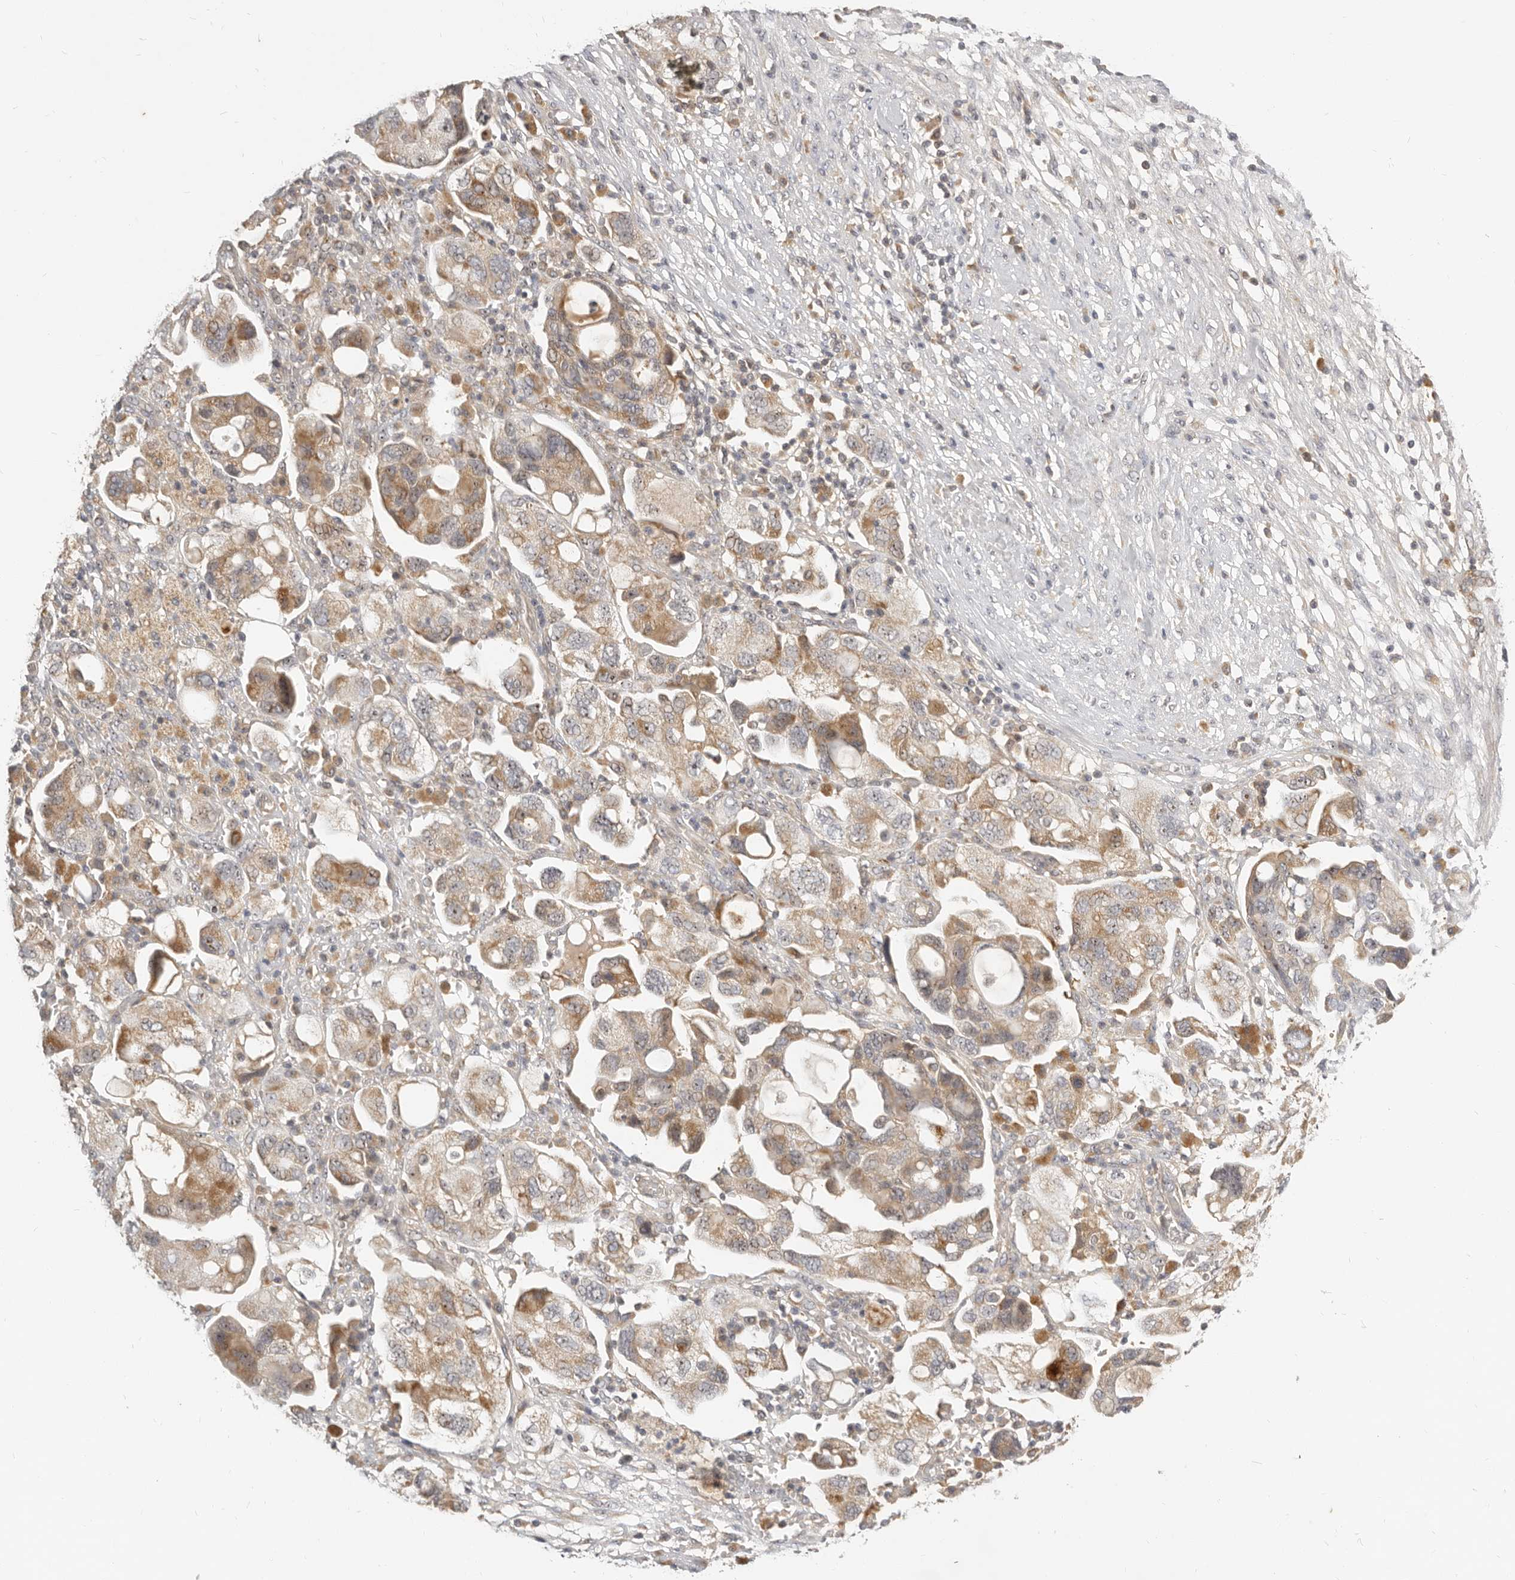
{"staining": {"intensity": "moderate", "quantity": ">75%", "location": "cytoplasmic/membranous"}, "tissue": "ovarian cancer", "cell_type": "Tumor cells", "image_type": "cancer", "snomed": [{"axis": "morphology", "description": "Carcinoma, NOS"}, {"axis": "morphology", "description": "Cystadenocarcinoma, serous, NOS"}, {"axis": "topography", "description": "Ovary"}], "caption": "Ovarian cancer was stained to show a protein in brown. There is medium levels of moderate cytoplasmic/membranous expression in approximately >75% of tumor cells. The protein is stained brown, and the nuclei are stained in blue (DAB IHC with brightfield microscopy, high magnification).", "gene": "MICALL2", "patient": {"sex": "female", "age": 69}}